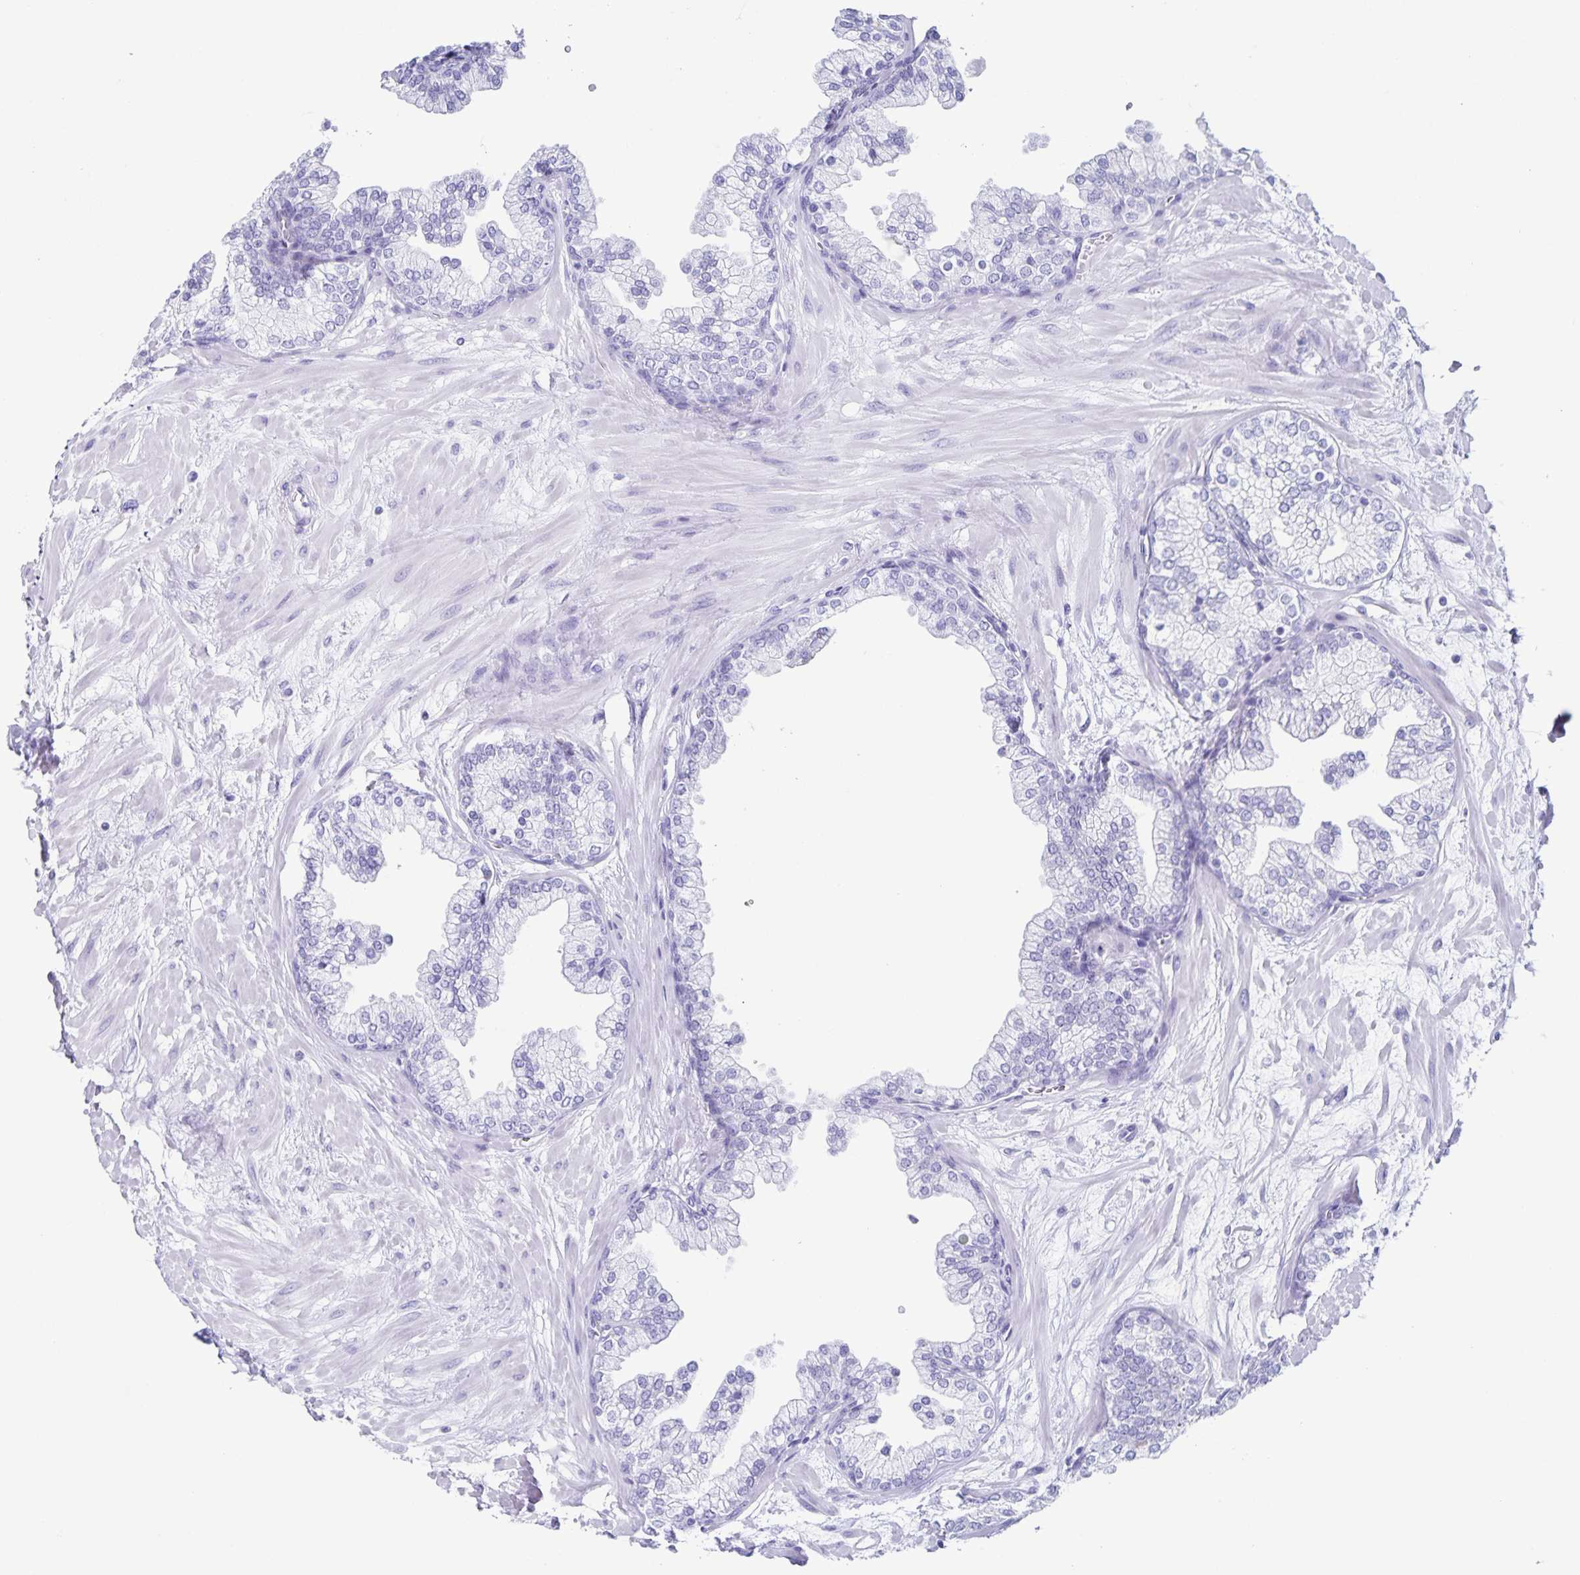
{"staining": {"intensity": "negative", "quantity": "none", "location": "none"}, "tissue": "prostate", "cell_type": "Glandular cells", "image_type": "normal", "snomed": [{"axis": "morphology", "description": "Normal tissue, NOS"}, {"axis": "topography", "description": "Prostate"}, {"axis": "topography", "description": "Peripheral nerve tissue"}], "caption": "DAB immunohistochemical staining of normal human prostate shows no significant positivity in glandular cells. (IHC, brightfield microscopy, high magnification).", "gene": "C12orf56", "patient": {"sex": "male", "age": 61}}